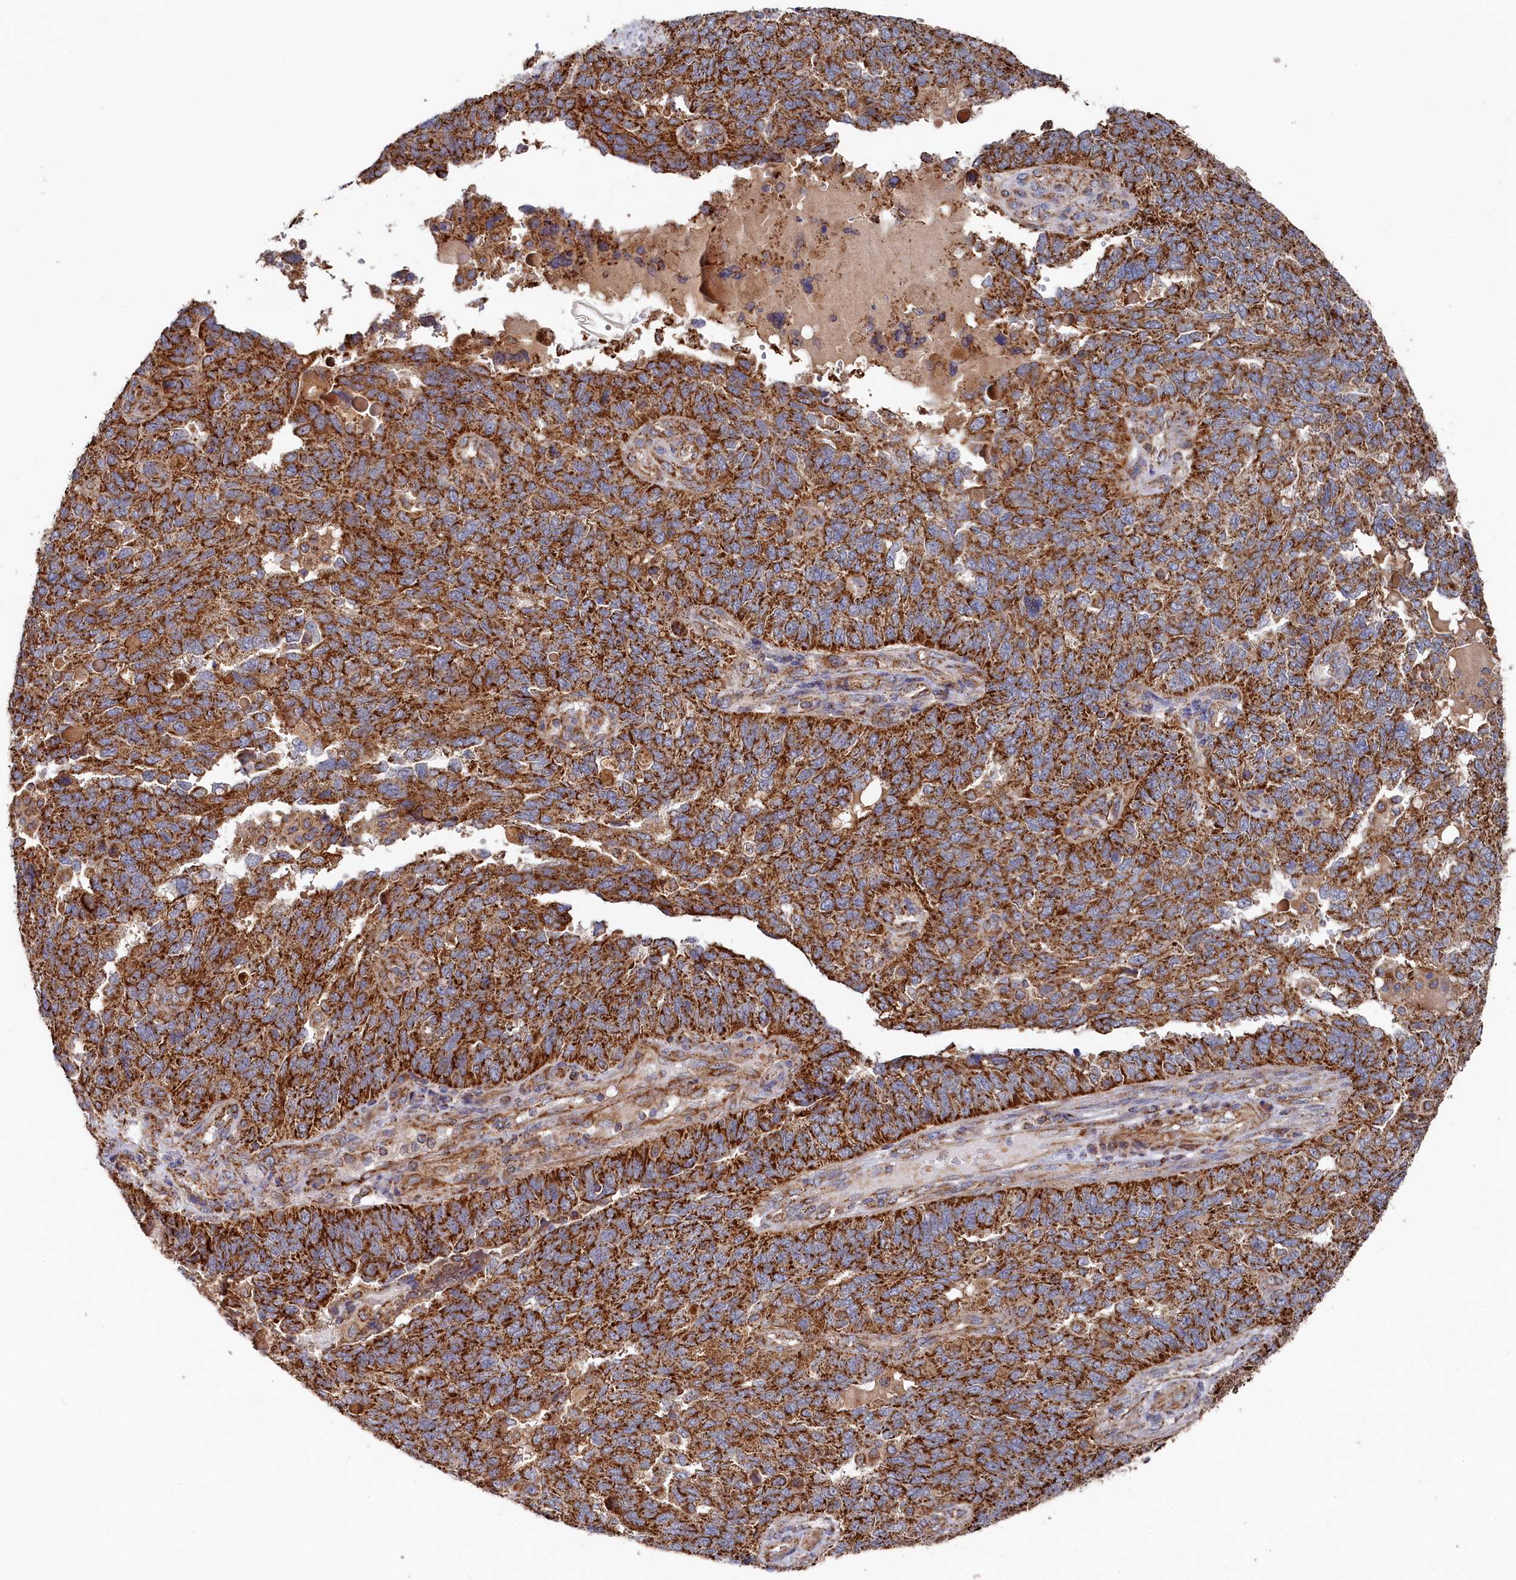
{"staining": {"intensity": "strong", "quantity": ">75%", "location": "cytoplasmic/membranous"}, "tissue": "endometrial cancer", "cell_type": "Tumor cells", "image_type": "cancer", "snomed": [{"axis": "morphology", "description": "Adenocarcinoma, NOS"}, {"axis": "topography", "description": "Endometrium"}], "caption": "Adenocarcinoma (endometrial) stained with a brown dye reveals strong cytoplasmic/membranous positive staining in approximately >75% of tumor cells.", "gene": "HAUS2", "patient": {"sex": "female", "age": 66}}